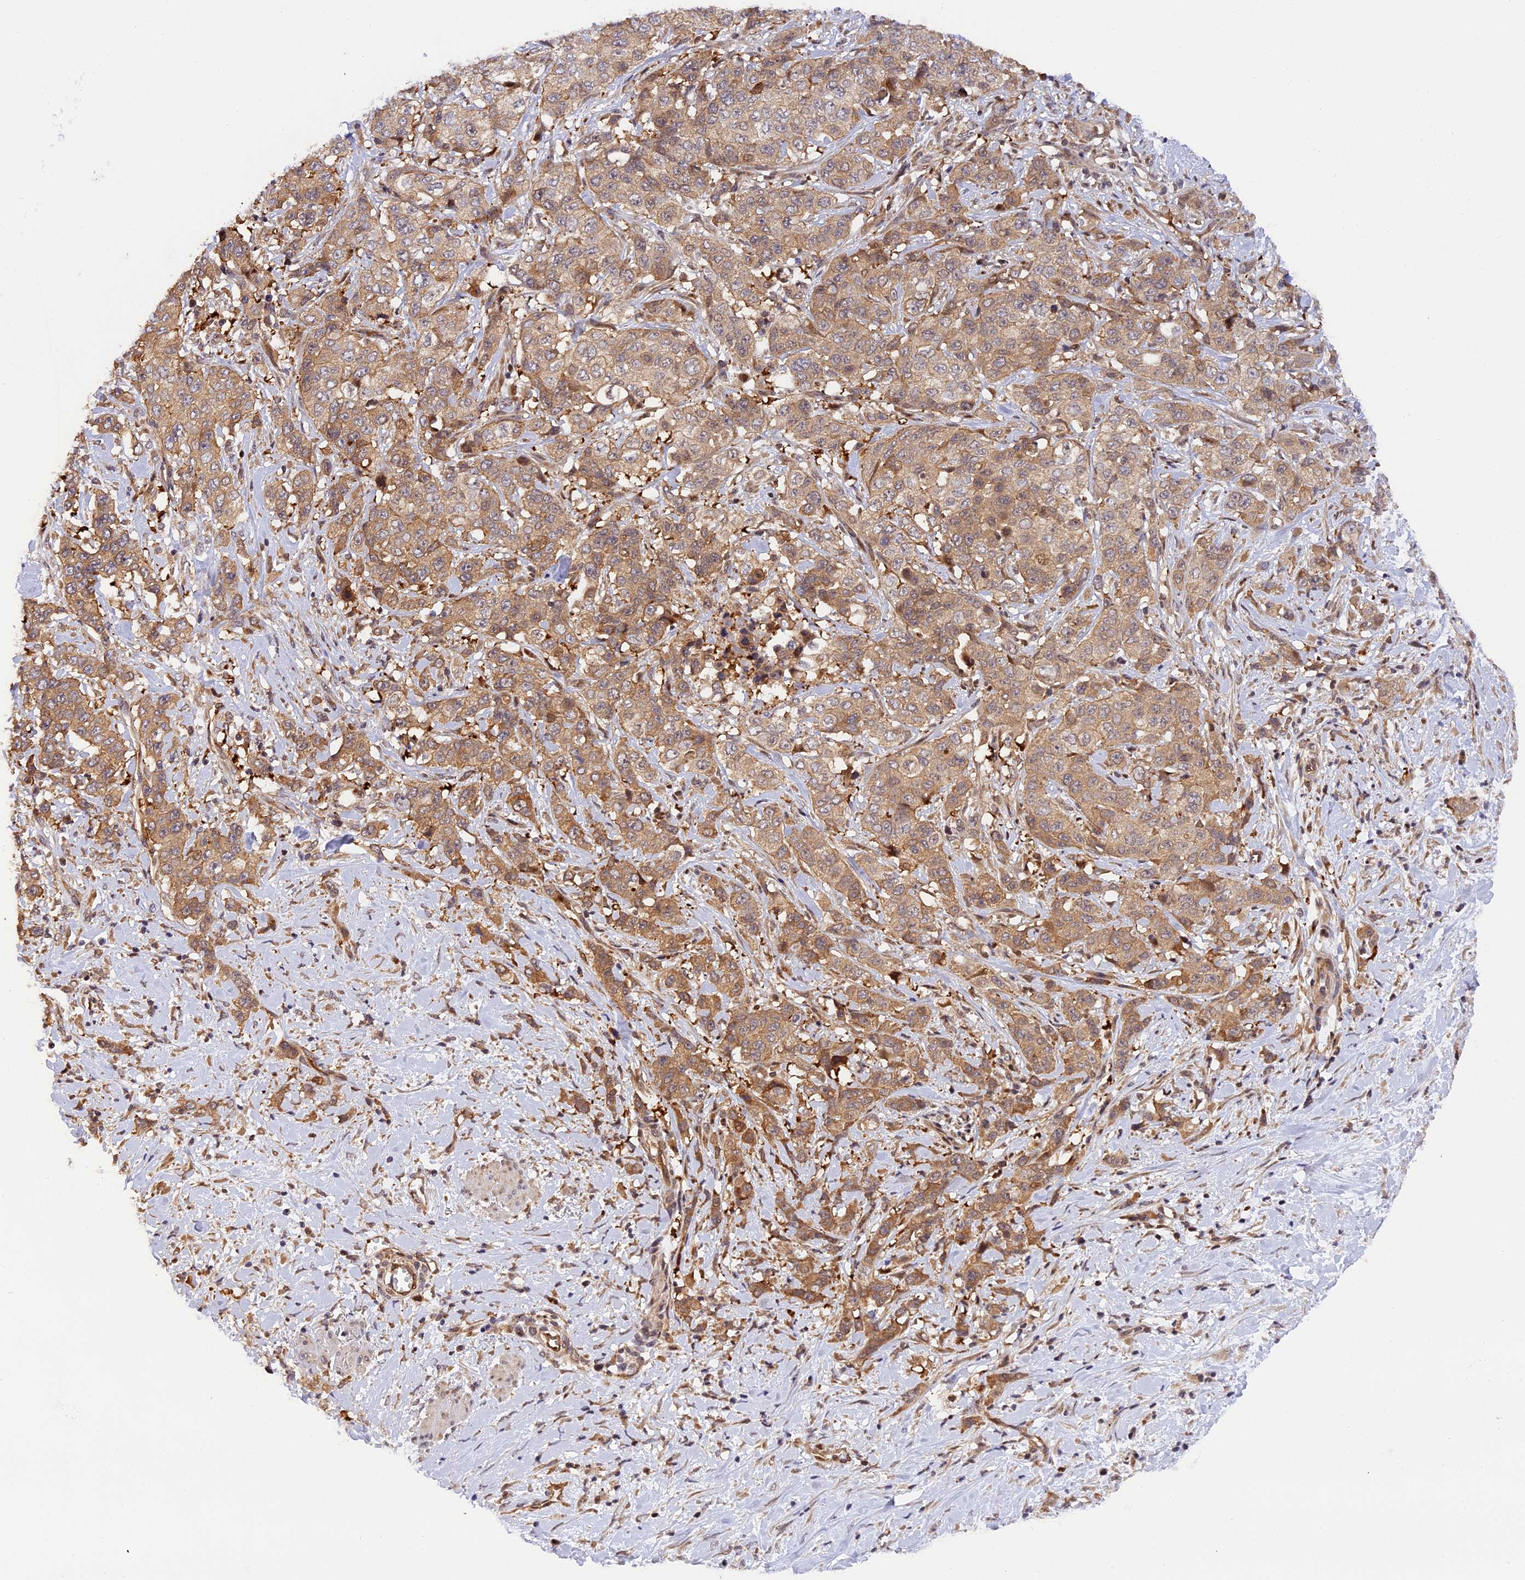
{"staining": {"intensity": "moderate", "quantity": ">75%", "location": "cytoplasmic/membranous"}, "tissue": "stomach cancer", "cell_type": "Tumor cells", "image_type": "cancer", "snomed": [{"axis": "morphology", "description": "Adenocarcinoma, NOS"}, {"axis": "topography", "description": "Stomach, upper"}], "caption": "Adenocarcinoma (stomach) tissue exhibits moderate cytoplasmic/membranous staining in about >75% of tumor cells", "gene": "SAMD4A", "patient": {"sex": "male", "age": 62}}